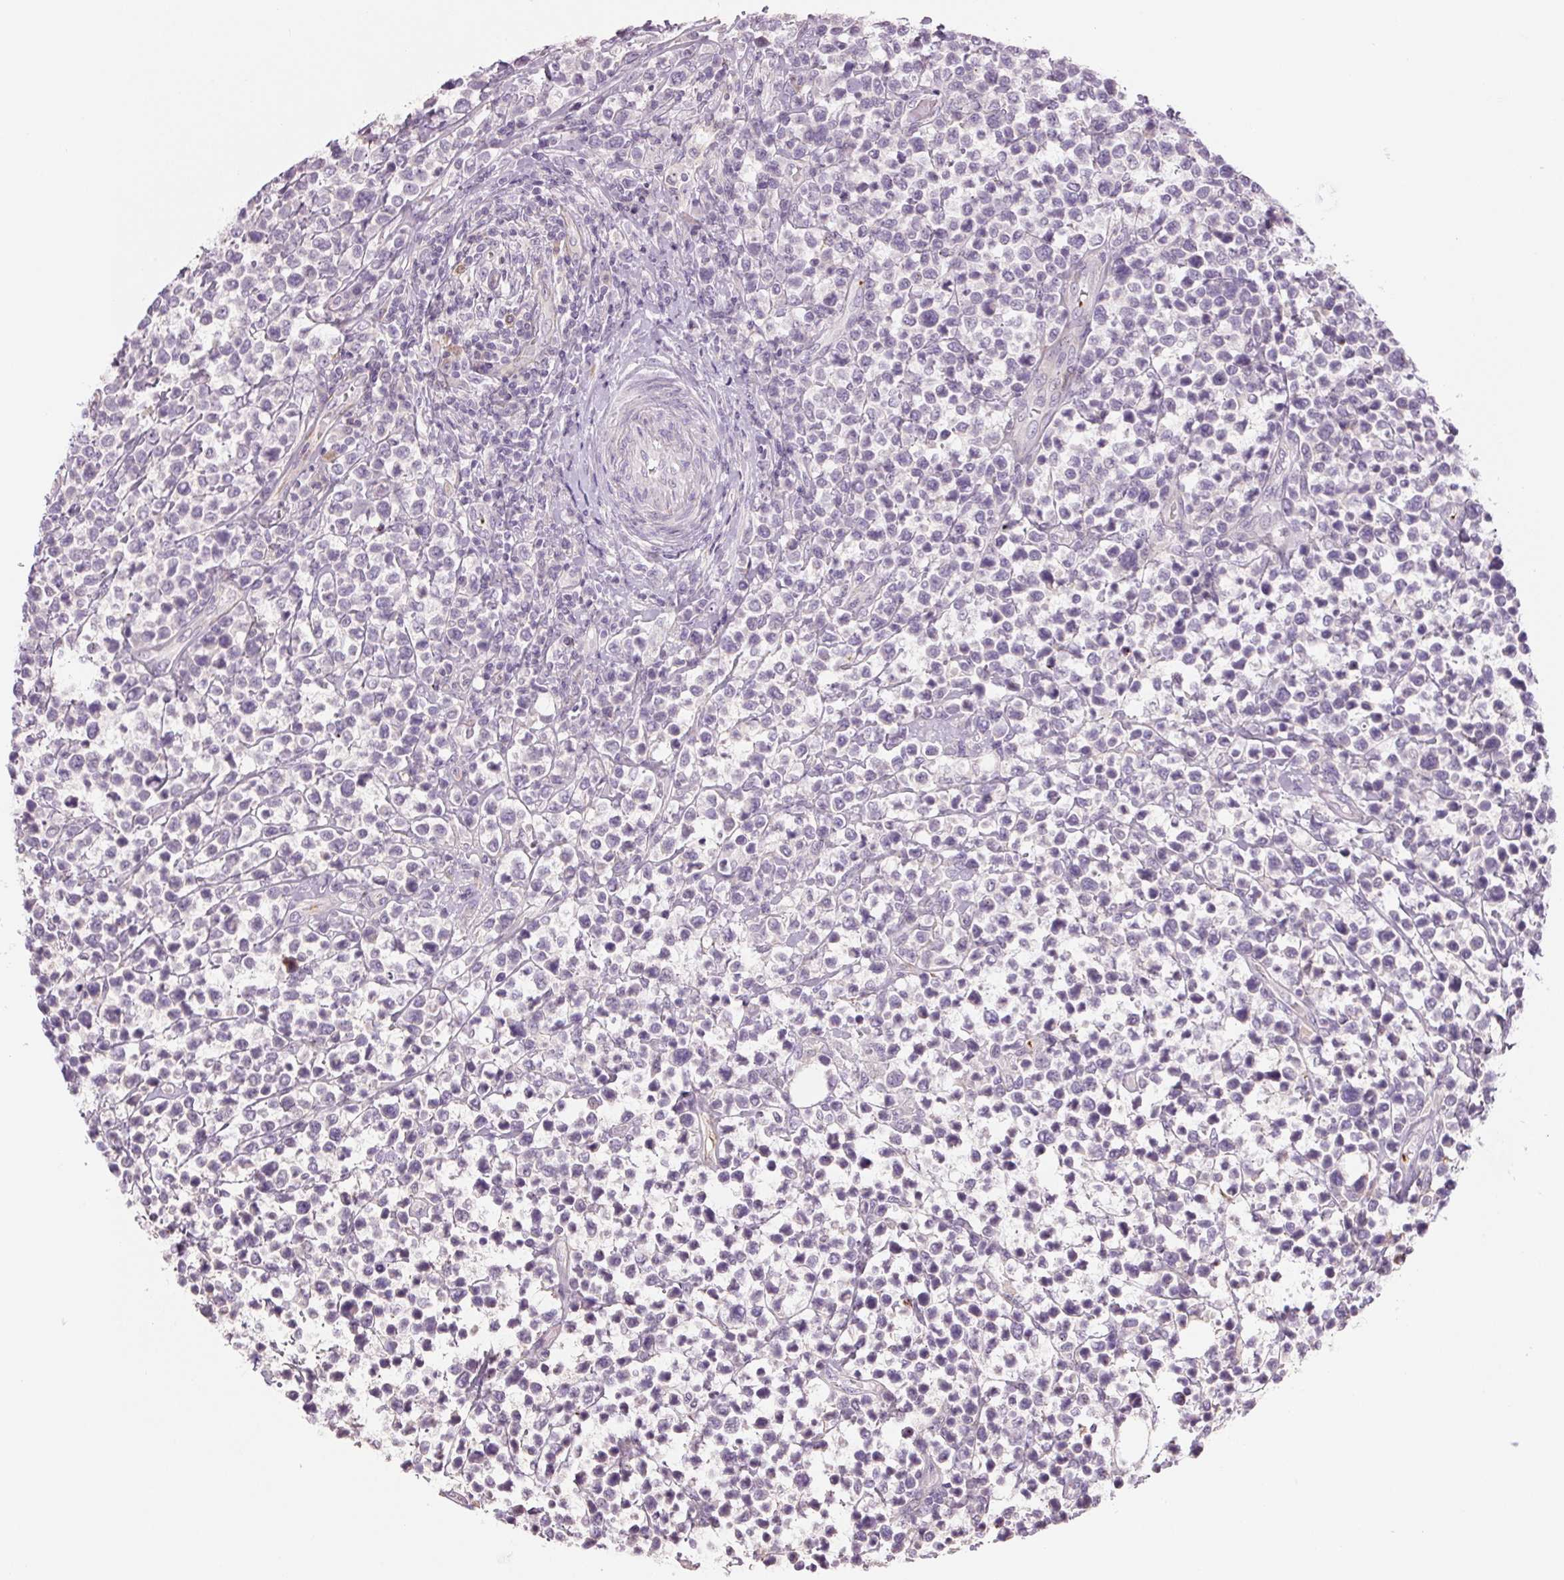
{"staining": {"intensity": "negative", "quantity": "none", "location": "none"}, "tissue": "lymphoma", "cell_type": "Tumor cells", "image_type": "cancer", "snomed": [{"axis": "morphology", "description": "Malignant lymphoma, non-Hodgkin's type, High grade"}, {"axis": "topography", "description": "Soft tissue"}], "caption": "IHC image of neoplastic tissue: human malignant lymphoma, non-Hodgkin's type (high-grade) stained with DAB reveals no significant protein staining in tumor cells. The staining is performed using DAB brown chromogen with nuclei counter-stained in using hematoxylin.", "gene": "ANKRD13B", "patient": {"sex": "female", "age": 56}}